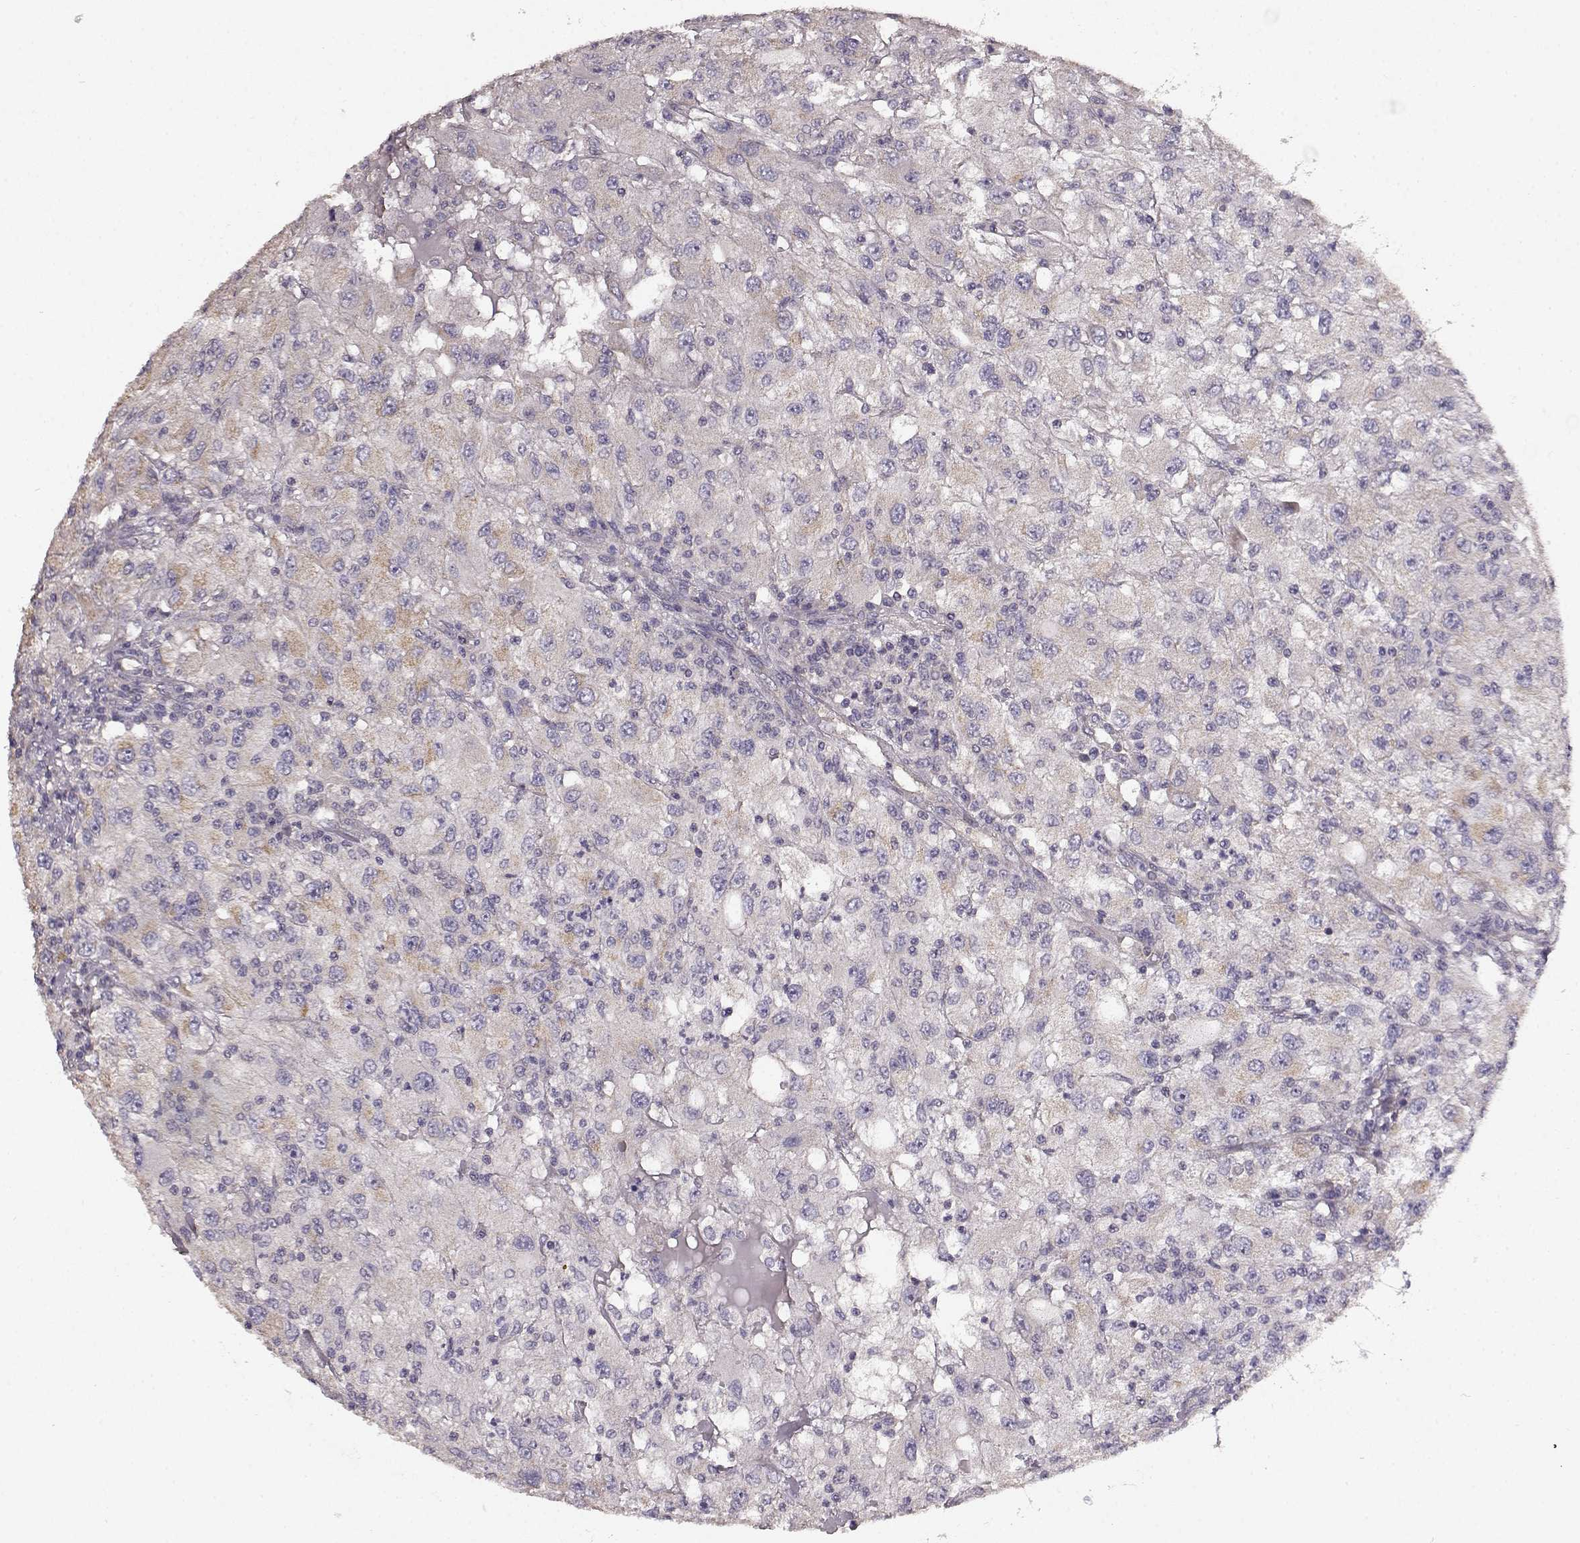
{"staining": {"intensity": "weak", "quantity": "<25%", "location": "cytoplasmic/membranous"}, "tissue": "renal cancer", "cell_type": "Tumor cells", "image_type": "cancer", "snomed": [{"axis": "morphology", "description": "Adenocarcinoma, NOS"}, {"axis": "topography", "description": "Kidney"}], "caption": "Adenocarcinoma (renal) was stained to show a protein in brown. There is no significant staining in tumor cells.", "gene": "ERBB3", "patient": {"sex": "female", "age": 67}}